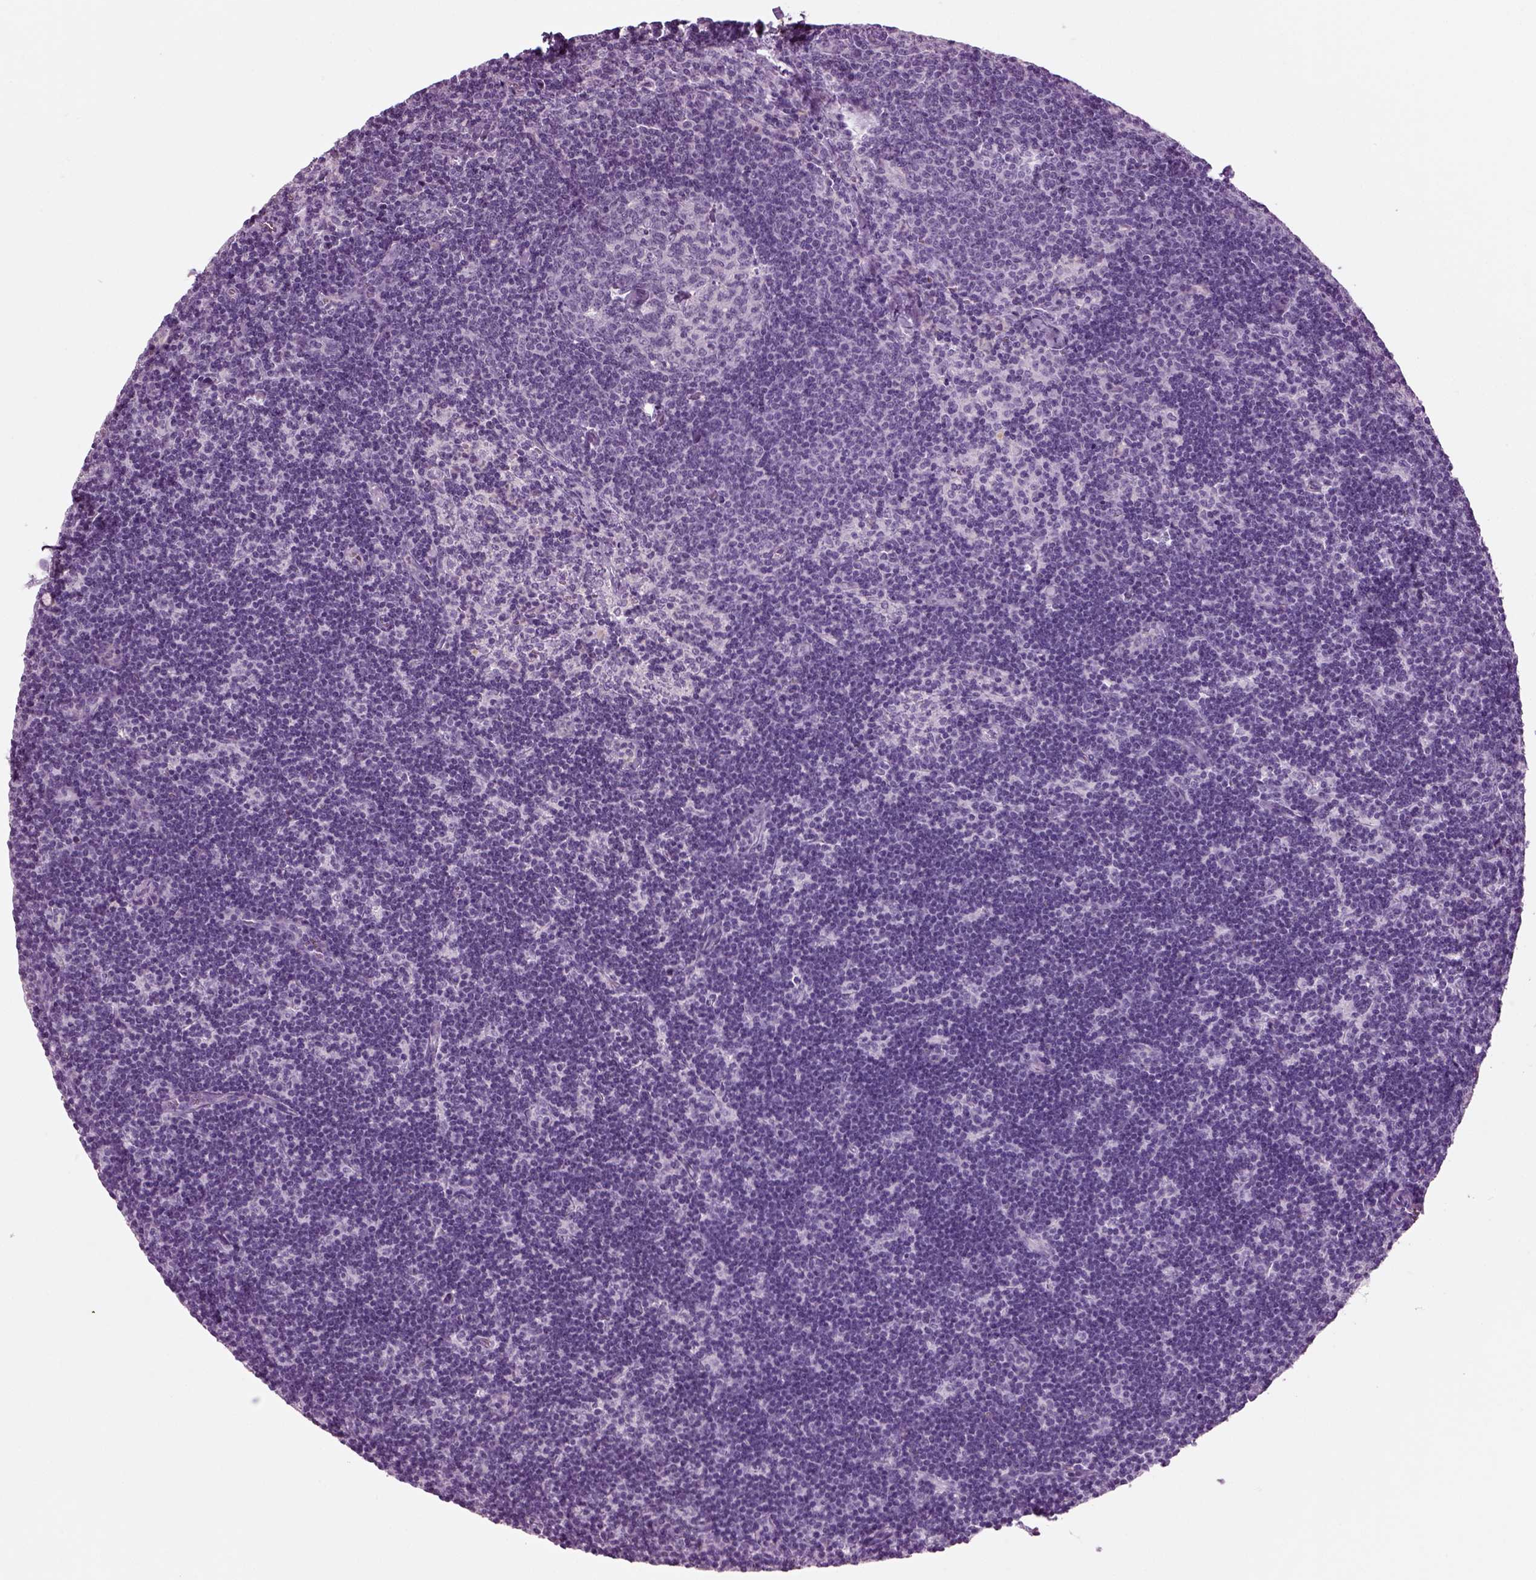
{"staining": {"intensity": "negative", "quantity": "none", "location": "none"}, "tissue": "lymph node", "cell_type": "Germinal center cells", "image_type": "normal", "snomed": [{"axis": "morphology", "description": "Normal tissue, NOS"}, {"axis": "topography", "description": "Lymph node"}], "caption": "DAB (3,3'-diaminobenzidine) immunohistochemical staining of benign lymph node exhibits no significant staining in germinal center cells. Brightfield microscopy of IHC stained with DAB (brown) and hematoxylin (blue), captured at high magnification.", "gene": "CRABP1", "patient": {"sex": "female", "age": 34}}